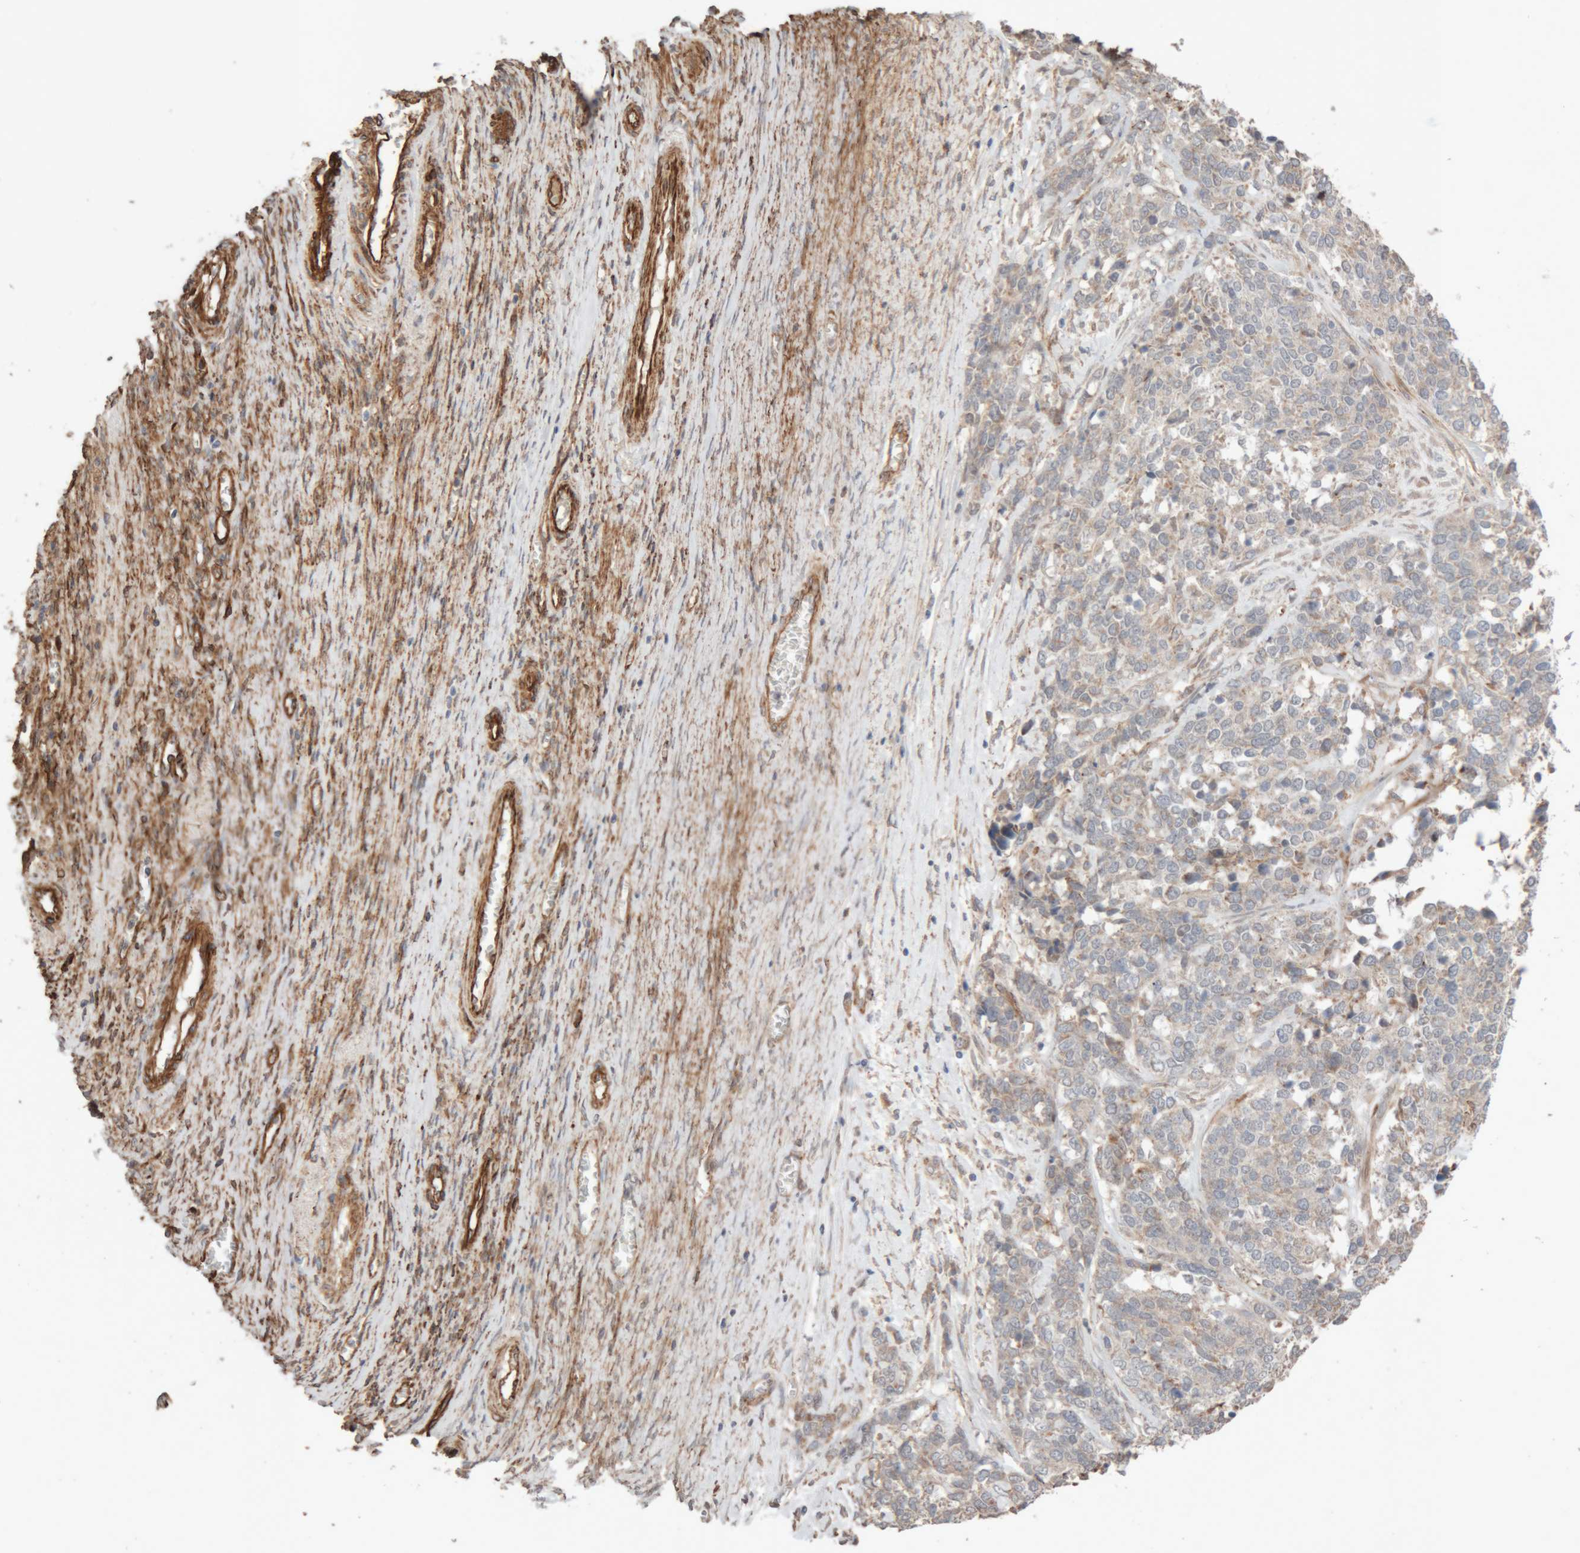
{"staining": {"intensity": "weak", "quantity": "25%-75%", "location": "cytoplasmic/membranous"}, "tissue": "ovarian cancer", "cell_type": "Tumor cells", "image_type": "cancer", "snomed": [{"axis": "morphology", "description": "Cystadenocarcinoma, serous, NOS"}, {"axis": "topography", "description": "Ovary"}], "caption": "A micrograph of ovarian cancer (serous cystadenocarcinoma) stained for a protein shows weak cytoplasmic/membranous brown staining in tumor cells.", "gene": "RAB32", "patient": {"sex": "female", "age": 44}}